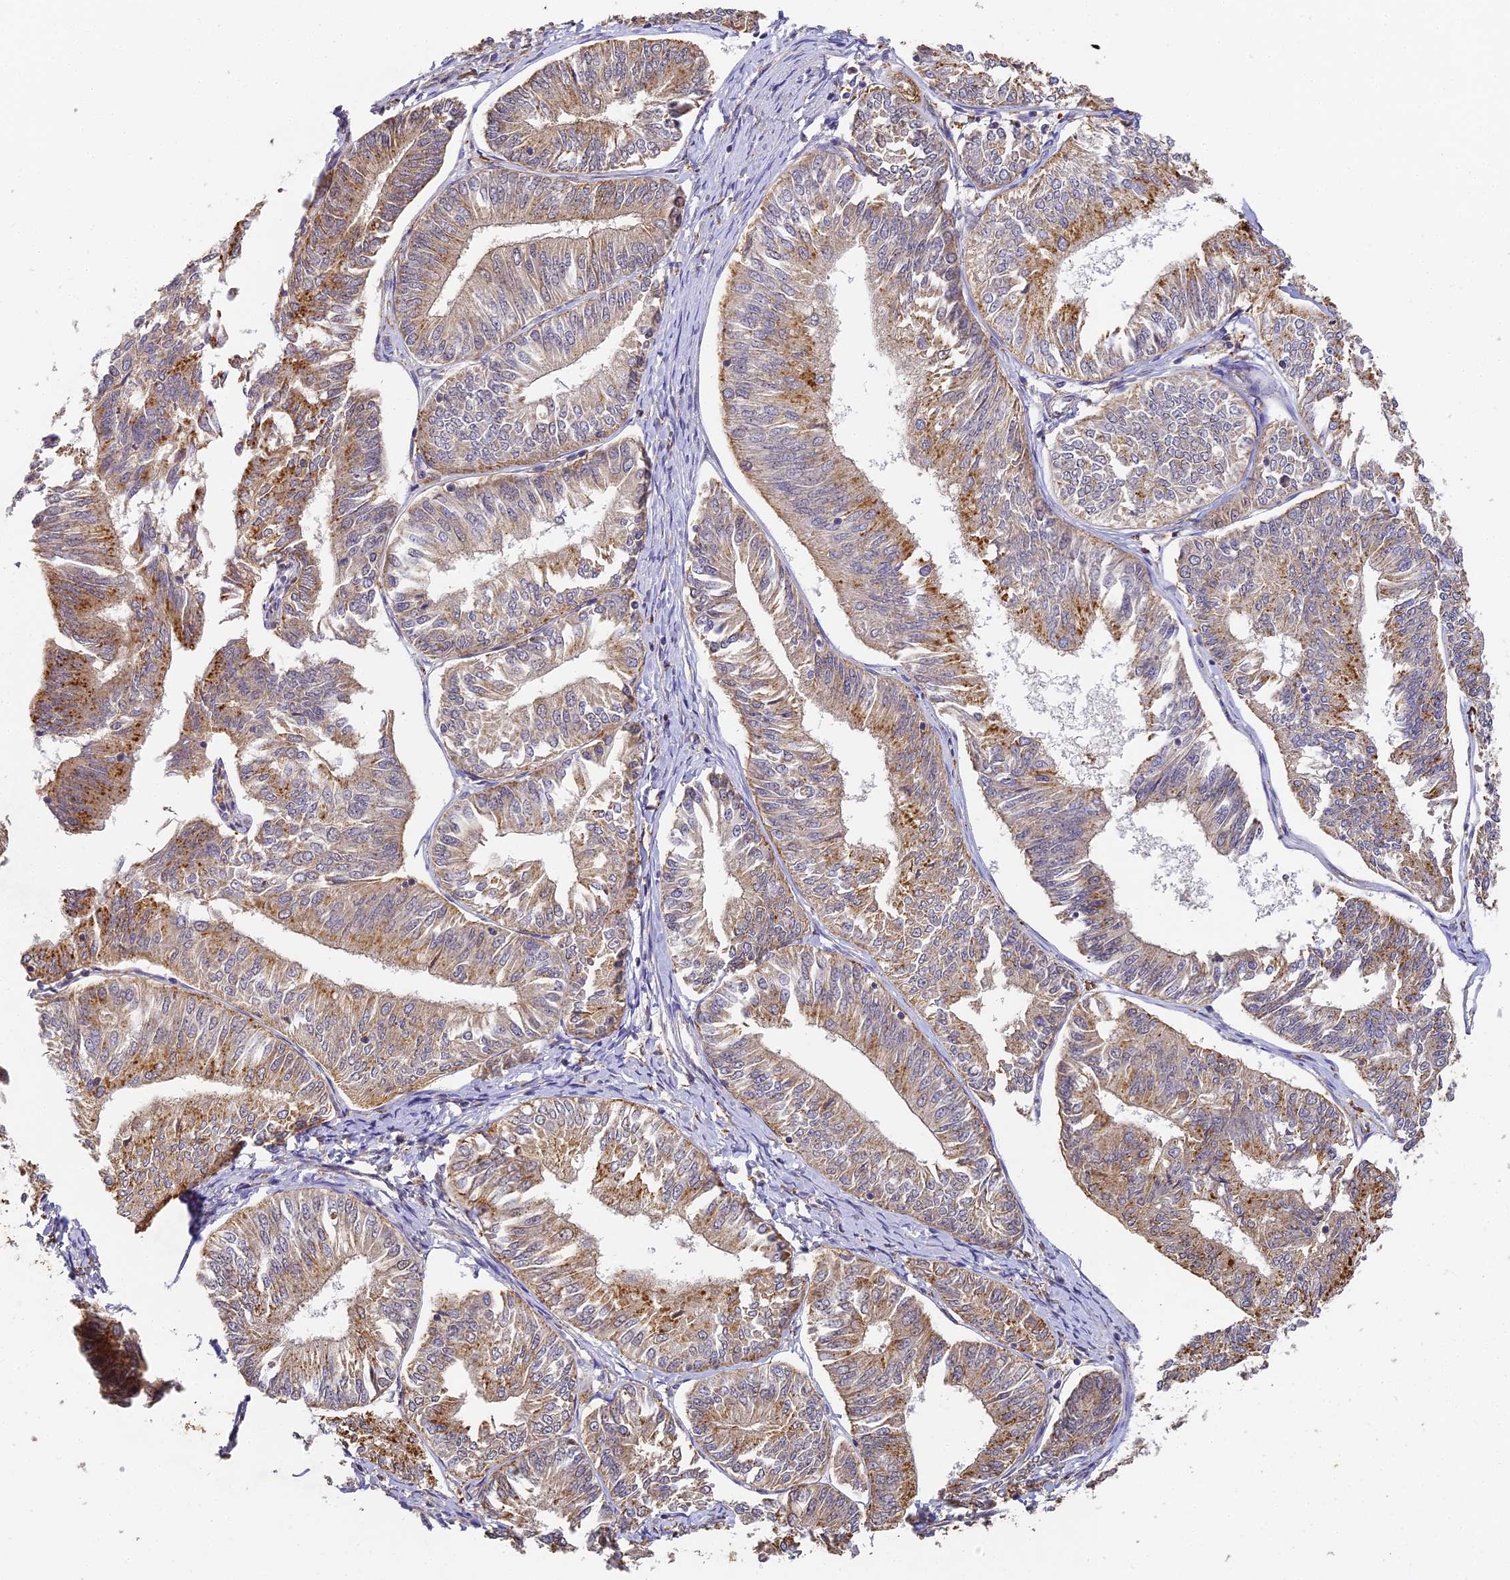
{"staining": {"intensity": "moderate", "quantity": ">75%", "location": "cytoplasmic/membranous"}, "tissue": "endometrial cancer", "cell_type": "Tumor cells", "image_type": "cancer", "snomed": [{"axis": "morphology", "description": "Adenocarcinoma, NOS"}, {"axis": "topography", "description": "Endometrium"}], "caption": "Immunohistochemical staining of endometrial cancer demonstrates moderate cytoplasmic/membranous protein expression in approximately >75% of tumor cells.", "gene": "YAE1", "patient": {"sex": "female", "age": 58}}